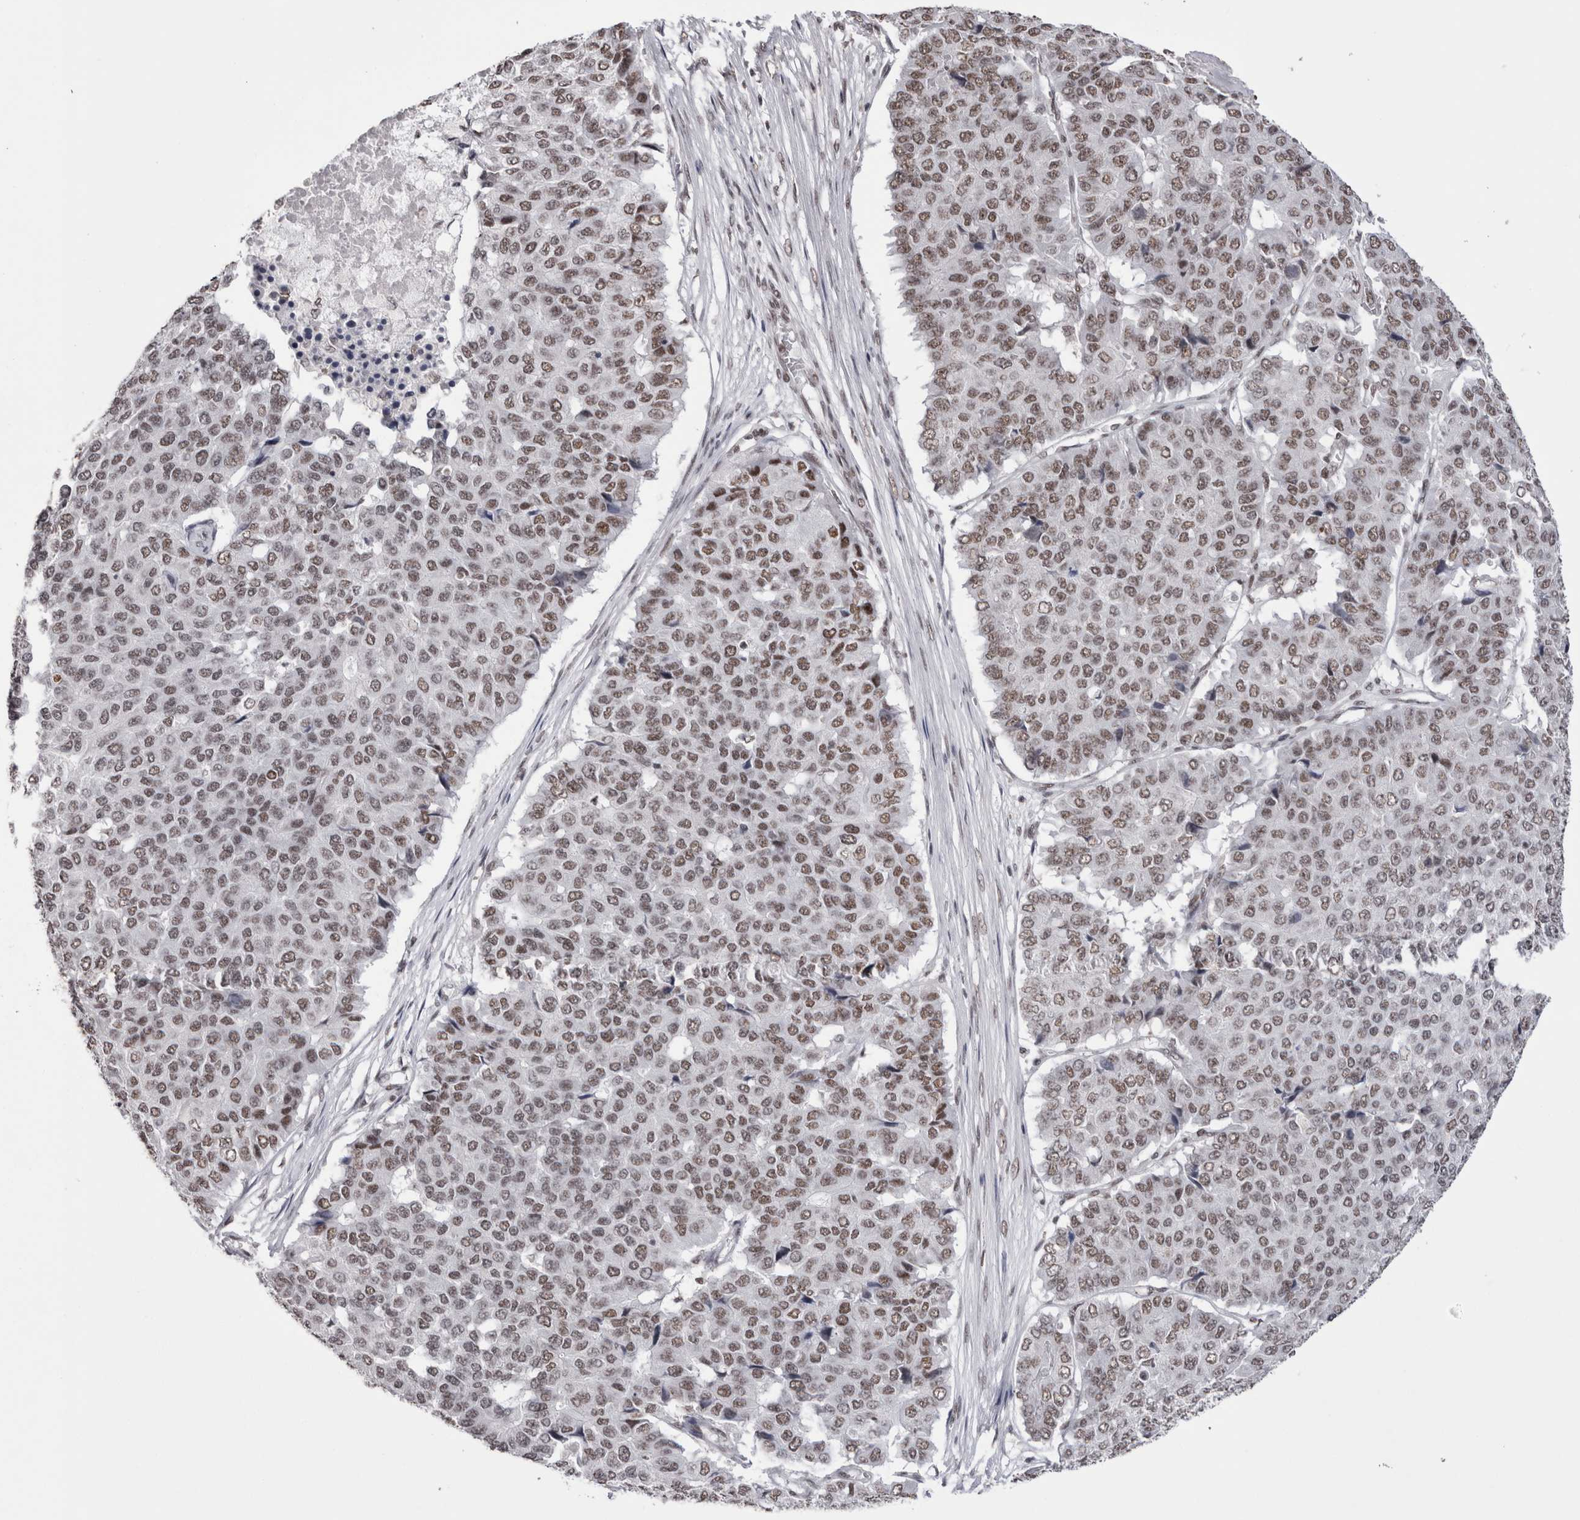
{"staining": {"intensity": "moderate", "quantity": ">75%", "location": "nuclear"}, "tissue": "pancreatic cancer", "cell_type": "Tumor cells", "image_type": "cancer", "snomed": [{"axis": "morphology", "description": "Adenocarcinoma, NOS"}, {"axis": "topography", "description": "Pancreas"}], "caption": "IHC image of neoplastic tissue: human pancreatic cancer (adenocarcinoma) stained using immunohistochemistry (IHC) demonstrates medium levels of moderate protein expression localized specifically in the nuclear of tumor cells, appearing as a nuclear brown color.", "gene": "SMC1A", "patient": {"sex": "male", "age": 50}}